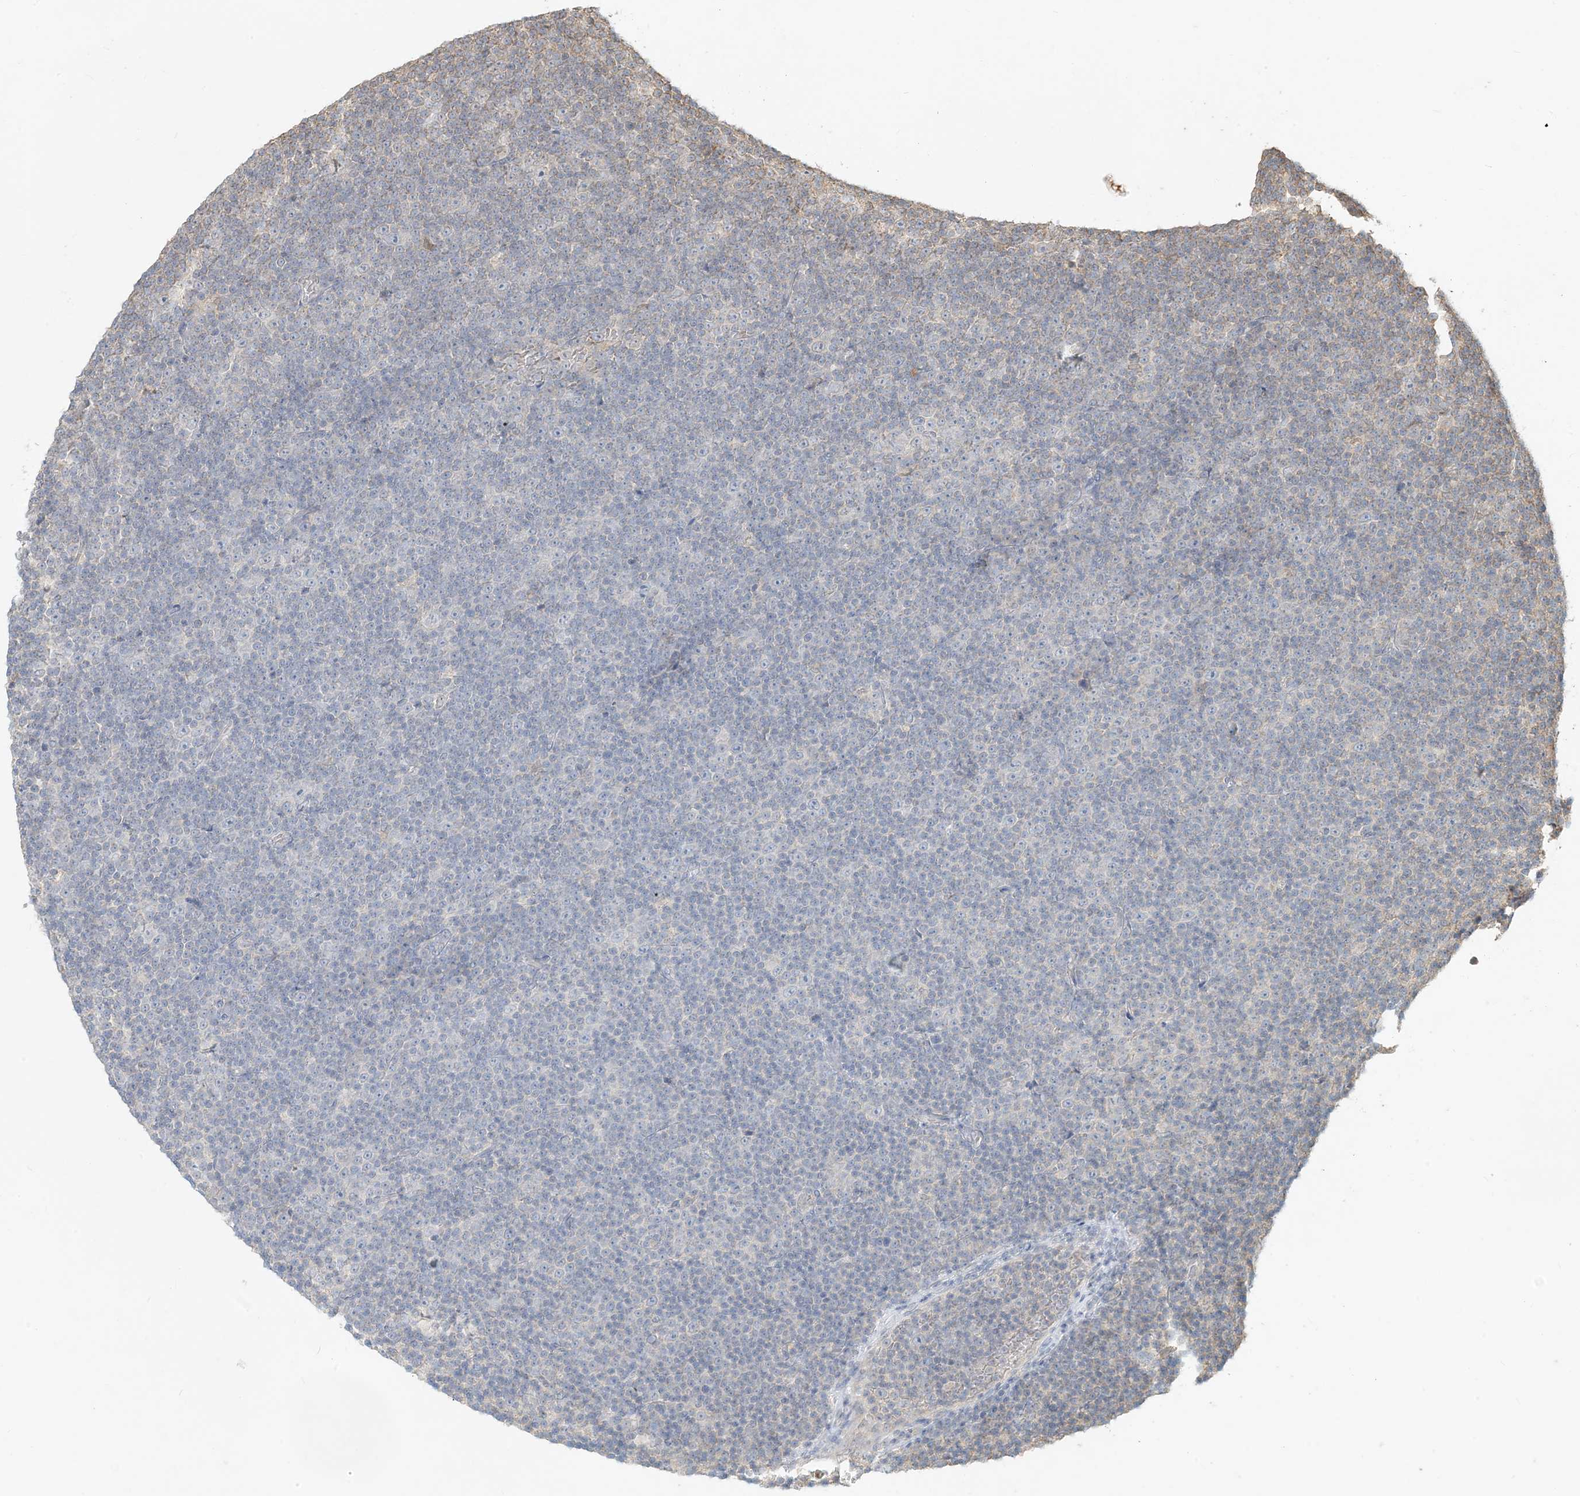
{"staining": {"intensity": "moderate", "quantity": "<25%", "location": "cytoplasmic/membranous"}, "tissue": "lymphoma", "cell_type": "Tumor cells", "image_type": "cancer", "snomed": [{"axis": "morphology", "description": "Malignant lymphoma, non-Hodgkin's type, Low grade"}, {"axis": "topography", "description": "Lymph node"}], "caption": "Immunohistochemistry (IHC) histopathology image of neoplastic tissue: malignant lymphoma, non-Hodgkin's type (low-grade) stained using immunohistochemistry displays low levels of moderate protein expression localized specifically in the cytoplasmic/membranous of tumor cells, appearing as a cytoplasmic/membranous brown color.", "gene": "MCOLN1", "patient": {"sex": "female", "age": 67}}